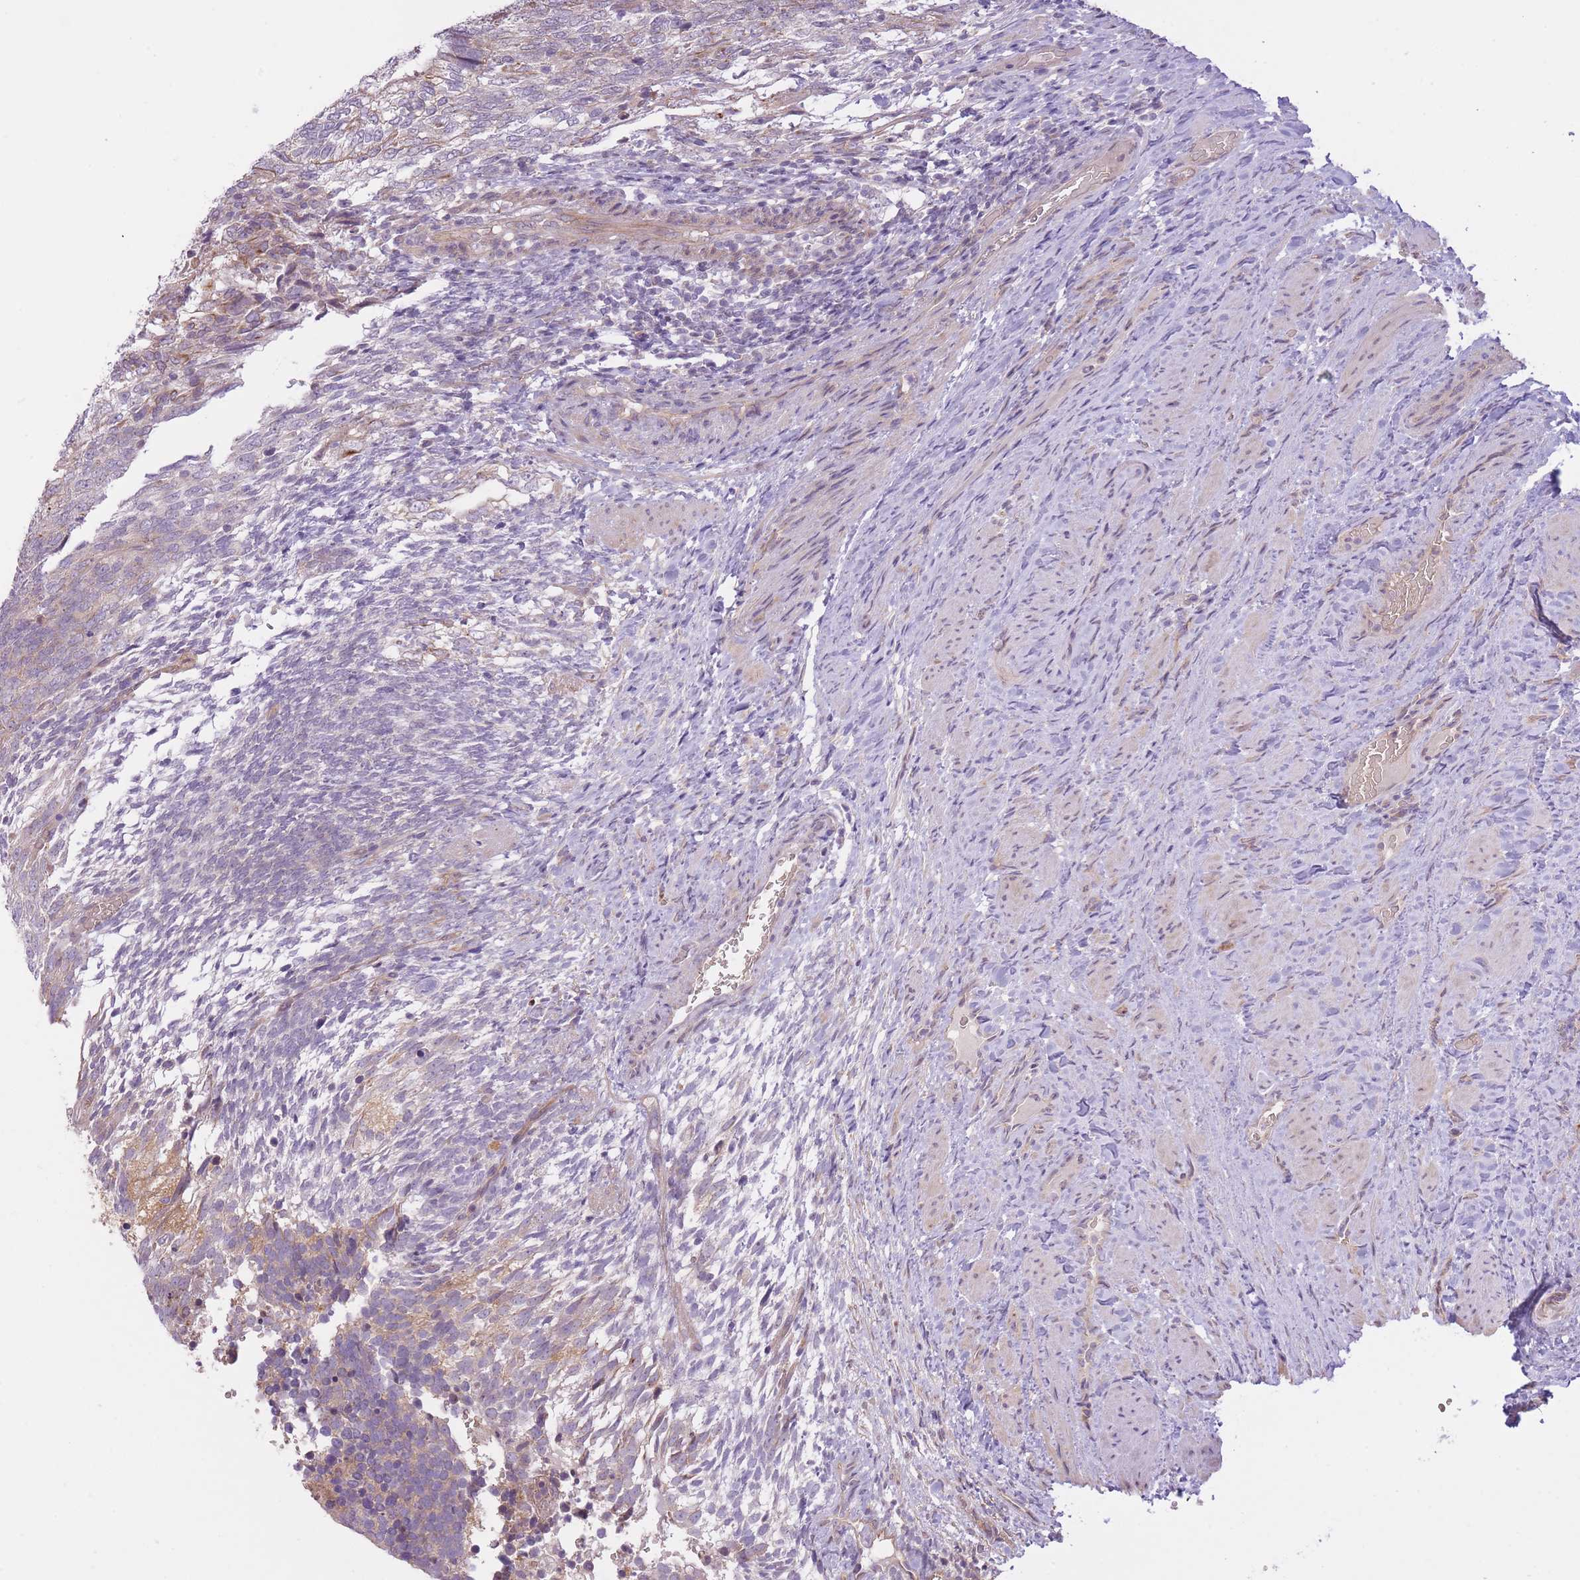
{"staining": {"intensity": "weak", "quantity": "<25%", "location": "cytoplasmic/membranous"}, "tissue": "testis cancer", "cell_type": "Tumor cells", "image_type": "cancer", "snomed": [{"axis": "morphology", "description": "Carcinoma, Embryonal, NOS"}, {"axis": "topography", "description": "Testis"}], "caption": "This is a image of immunohistochemistry staining of testis cancer, which shows no staining in tumor cells.", "gene": "REV1", "patient": {"sex": "male", "age": 23}}